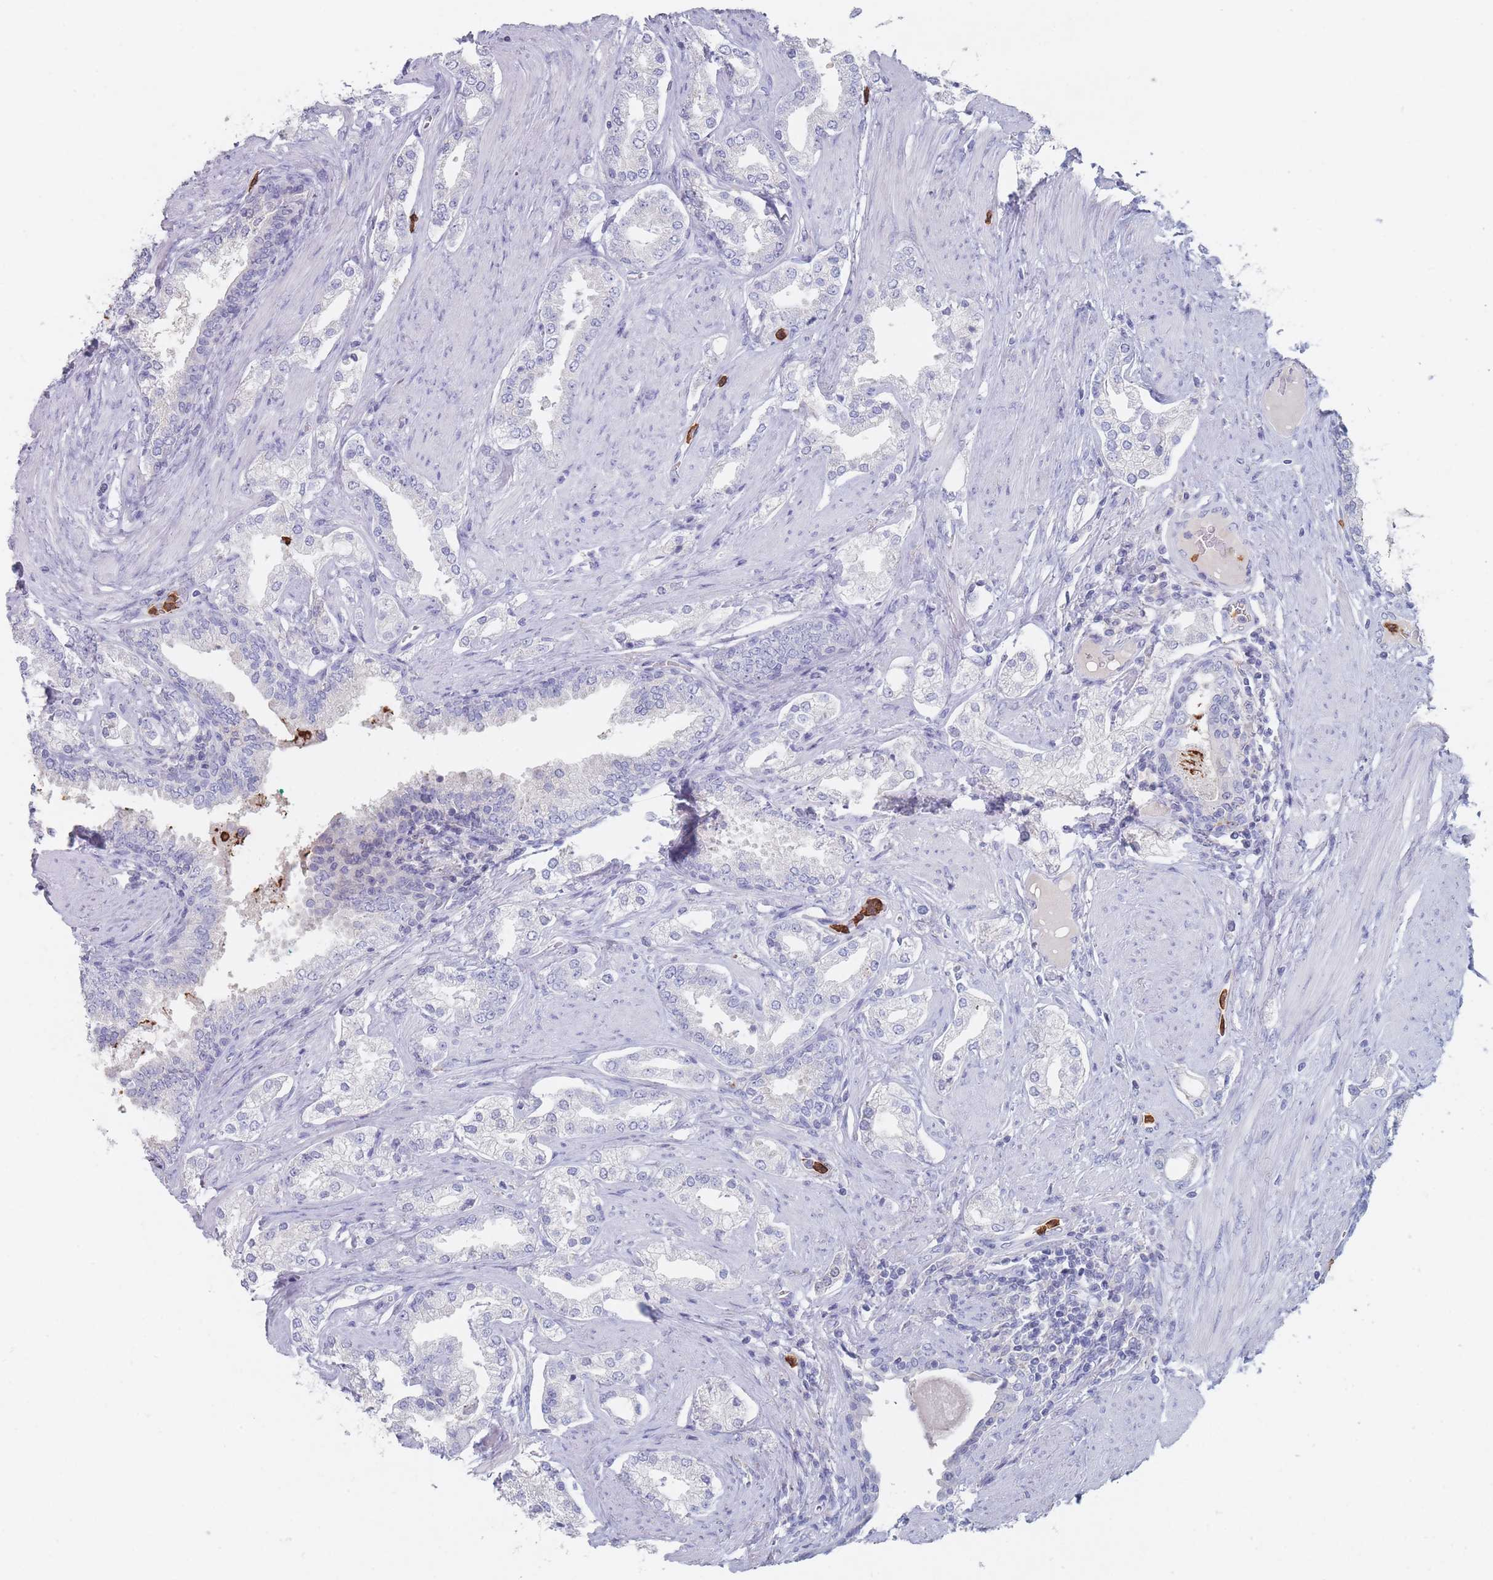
{"staining": {"intensity": "negative", "quantity": "none", "location": "none"}, "tissue": "prostate cancer", "cell_type": "Tumor cells", "image_type": "cancer", "snomed": [{"axis": "morphology", "description": "Adenocarcinoma, High grade"}, {"axis": "topography", "description": "Prostate"}], "caption": "DAB immunohistochemical staining of high-grade adenocarcinoma (prostate) reveals no significant staining in tumor cells.", "gene": "ATP1A3", "patient": {"sex": "male", "age": 71}}